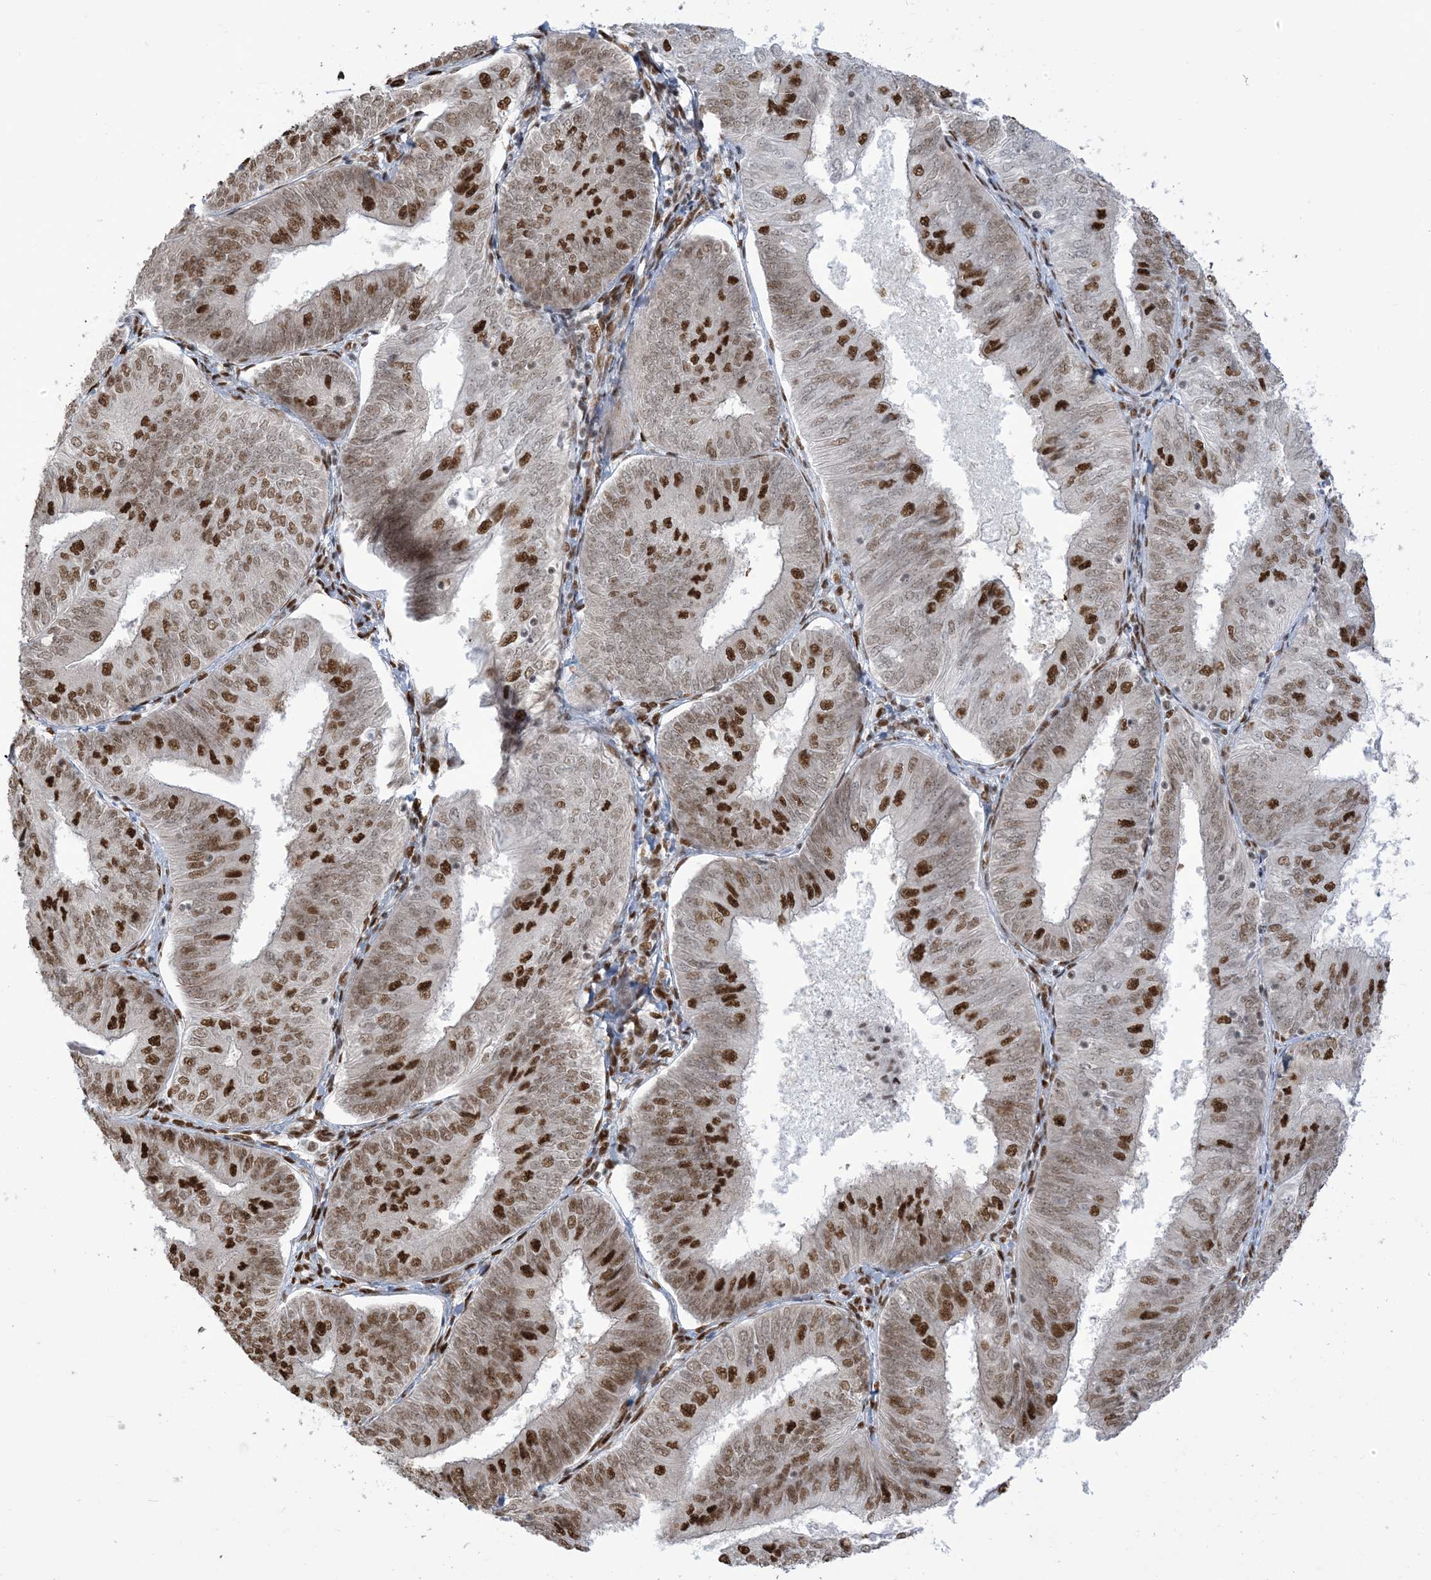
{"staining": {"intensity": "strong", "quantity": ">75%", "location": "nuclear"}, "tissue": "endometrial cancer", "cell_type": "Tumor cells", "image_type": "cancer", "snomed": [{"axis": "morphology", "description": "Adenocarcinoma, NOS"}, {"axis": "topography", "description": "Endometrium"}], "caption": "A high-resolution micrograph shows IHC staining of endometrial adenocarcinoma, which exhibits strong nuclear staining in about >75% of tumor cells. (IHC, brightfield microscopy, high magnification).", "gene": "STAG1", "patient": {"sex": "female", "age": 58}}